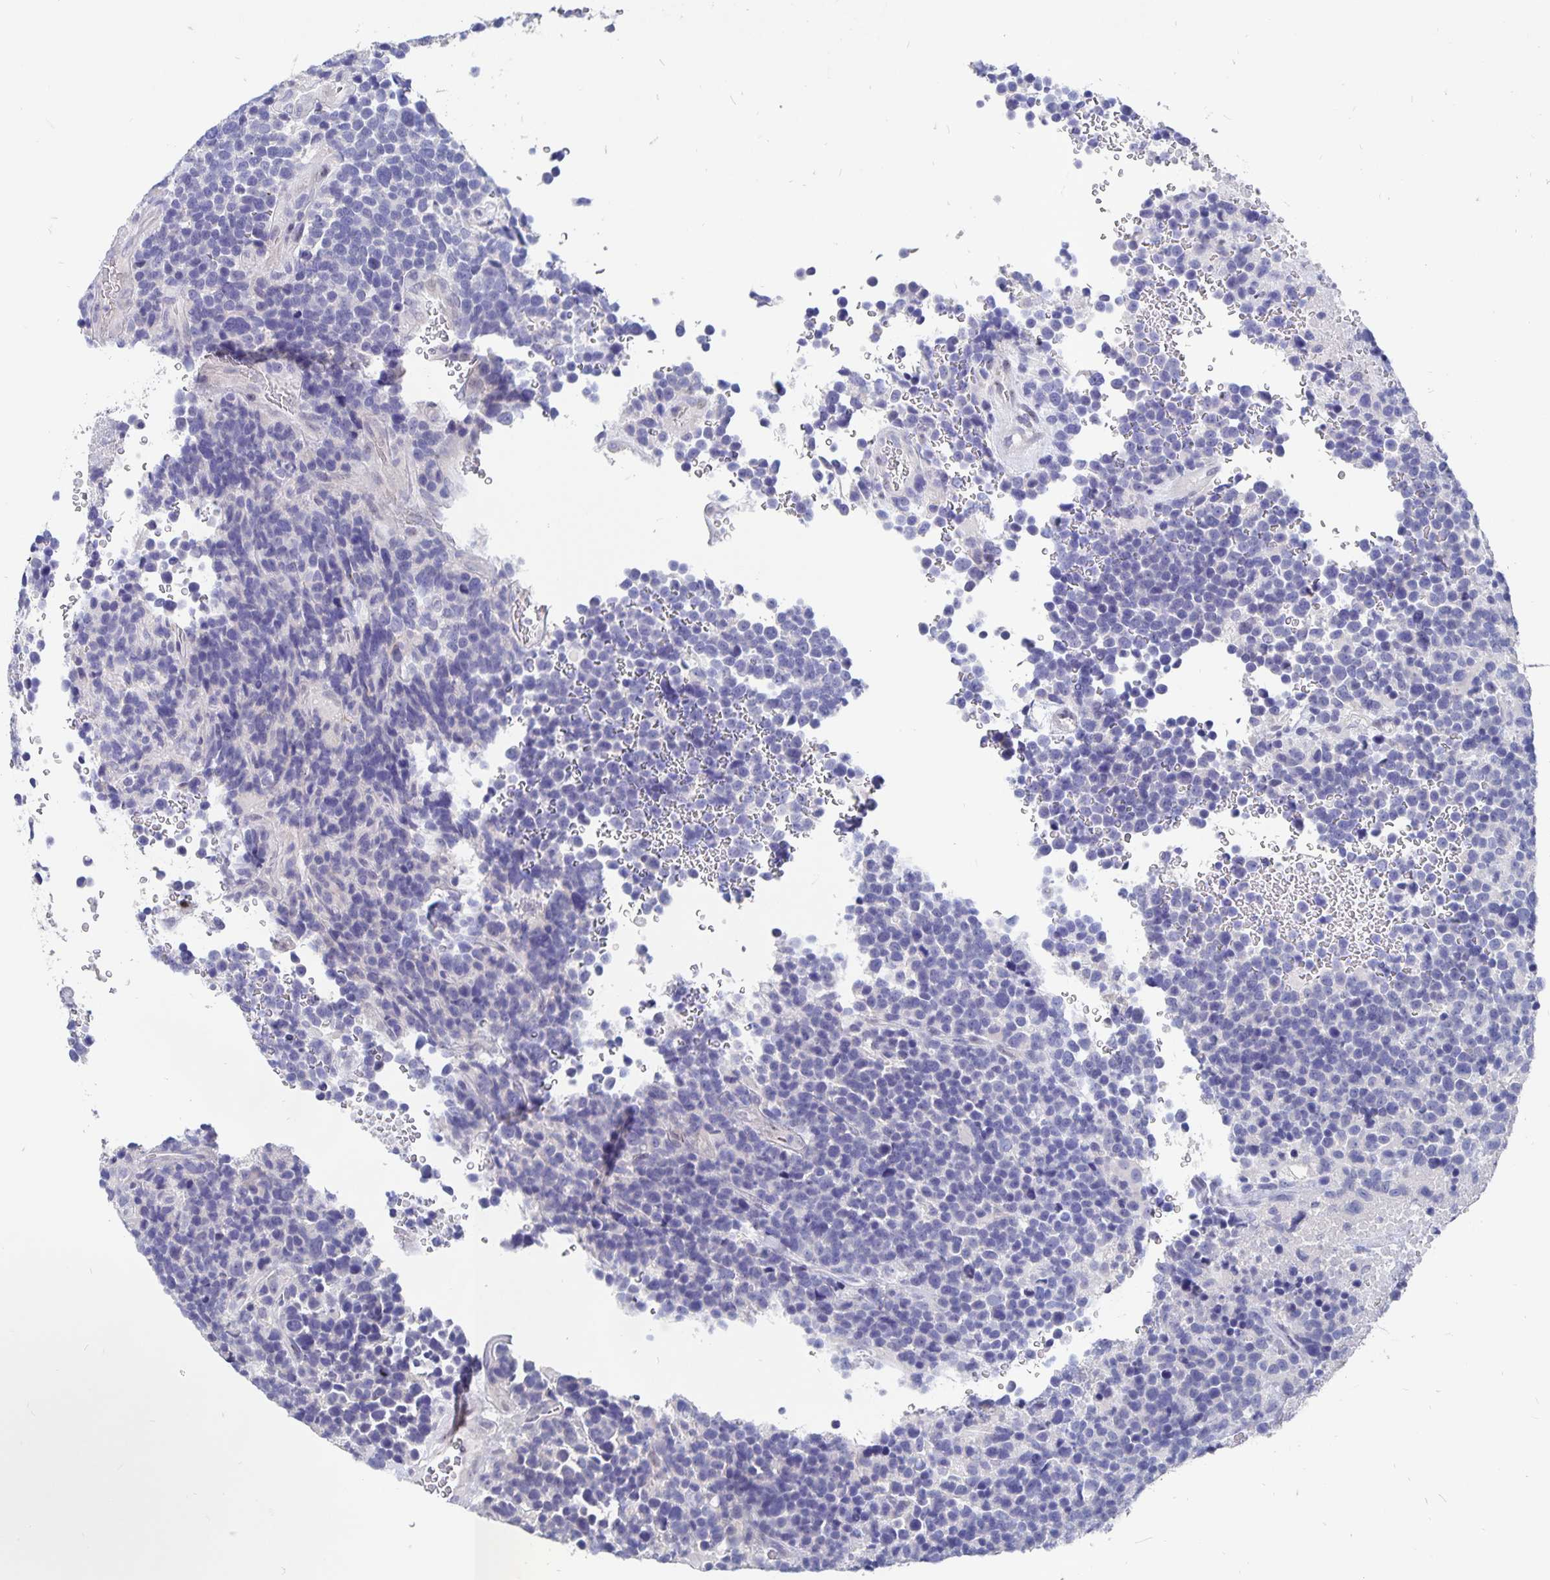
{"staining": {"intensity": "negative", "quantity": "none", "location": "none"}, "tissue": "glioma", "cell_type": "Tumor cells", "image_type": "cancer", "snomed": [{"axis": "morphology", "description": "Glioma, malignant, High grade"}, {"axis": "topography", "description": "Brain"}], "caption": "The histopathology image demonstrates no significant expression in tumor cells of glioma. Nuclei are stained in blue.", "gene": "SMOC1", "patient": {"sex": "male", "age": 33}}